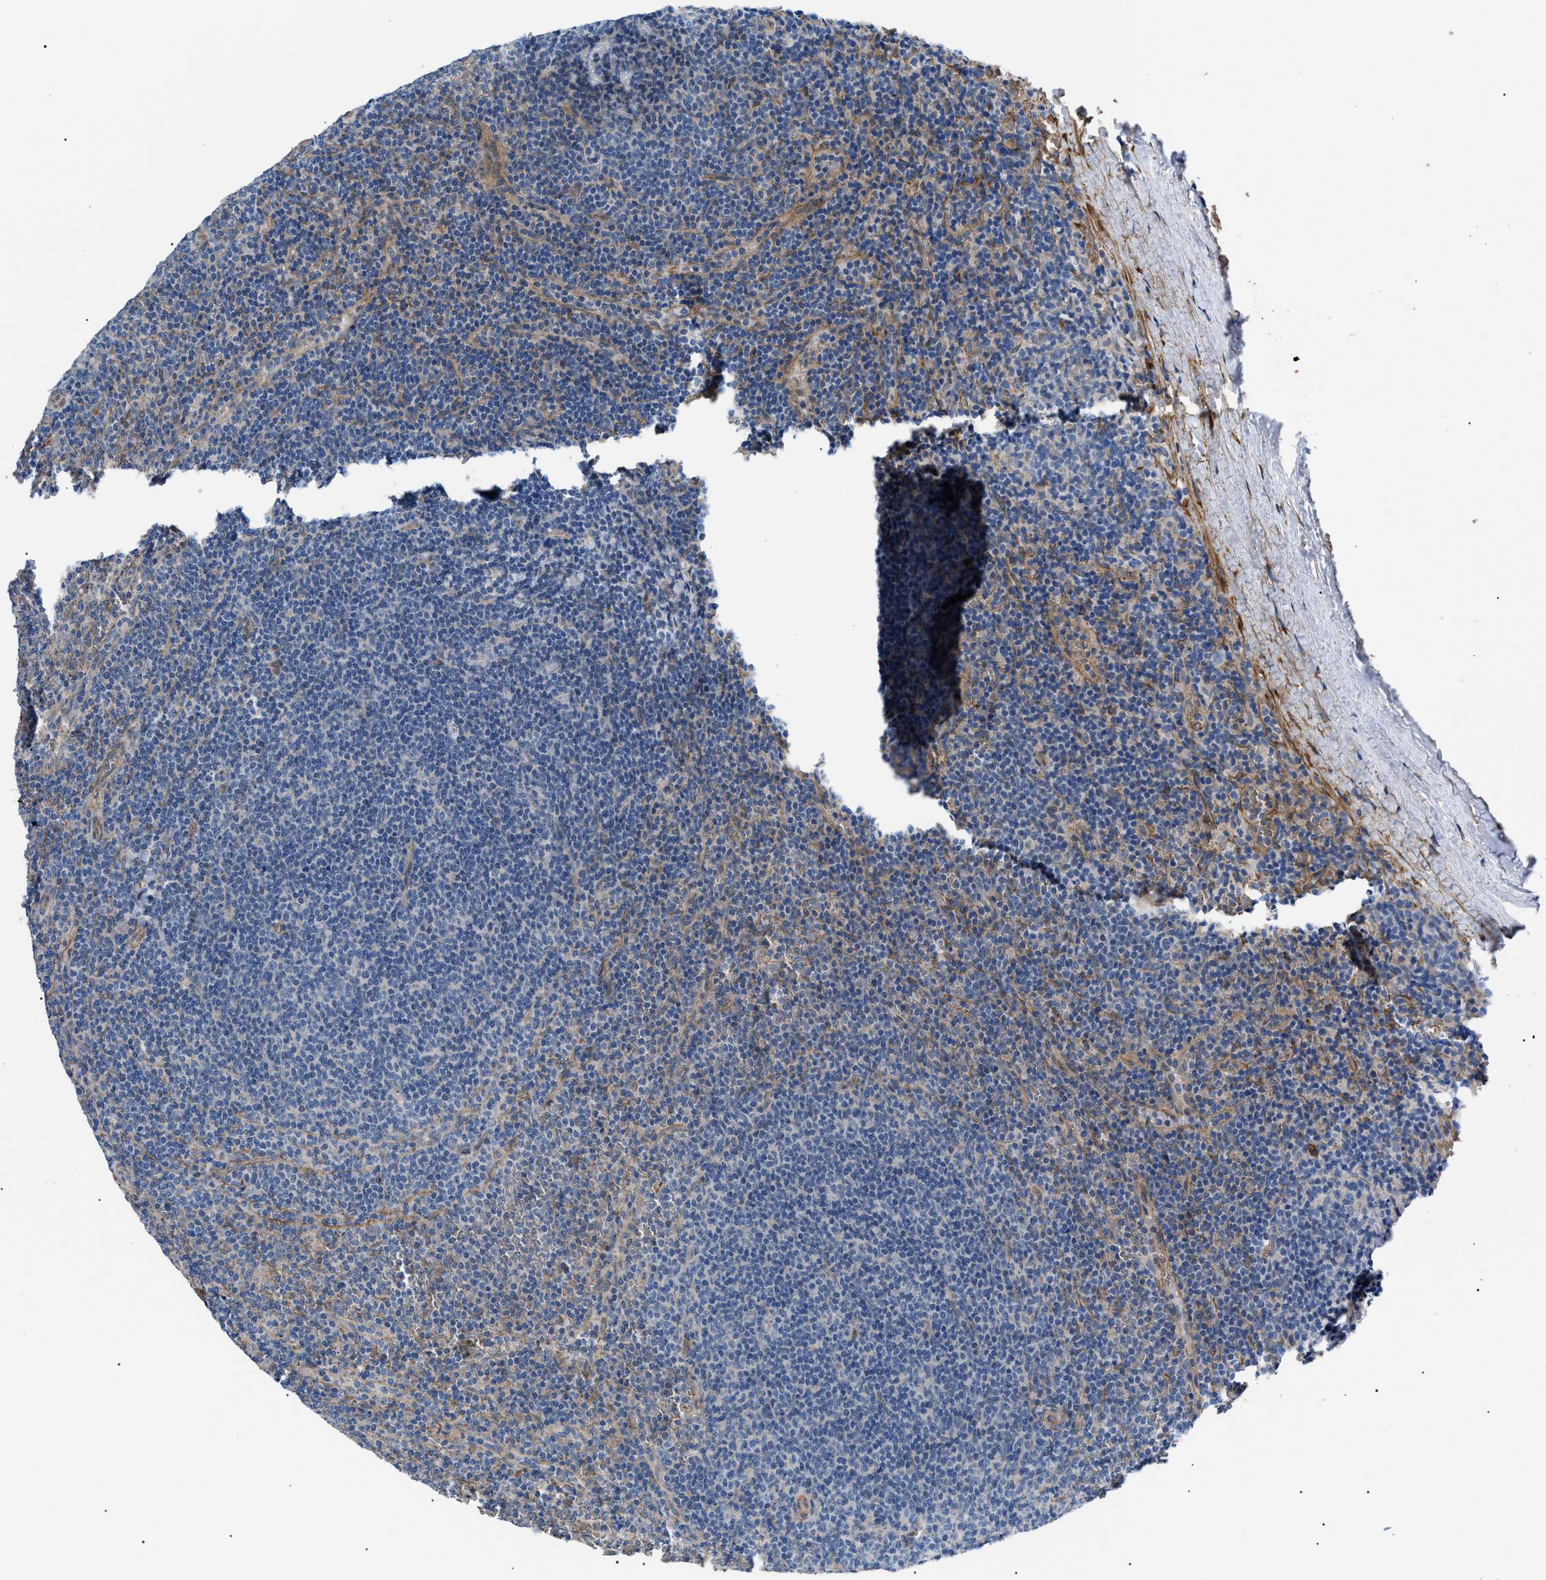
{"staining": {"intensity": "negative", "quantity": "none", "location": "none"}, "tissue": "lymphoma", "cell_type": "Tumor cells", "image_type": "cancer", "snomed": [{"axis": "morphology", "description": "Malignant lymphoma, non-Hodgkin's type, Low grade"}, {"axis": "topography", "description": "Spleen"}], "caption": "The photomicrograph reveals no significant staining in tumor cells of malignant lymphoma, non-Hodgkin's type (low-grade). The staining is performed using DAB brown chromogen with nuclei counter-stained in using hematoxylin.", "gene": "MYO10", "patient": {"sex": "female", "age": 50}}